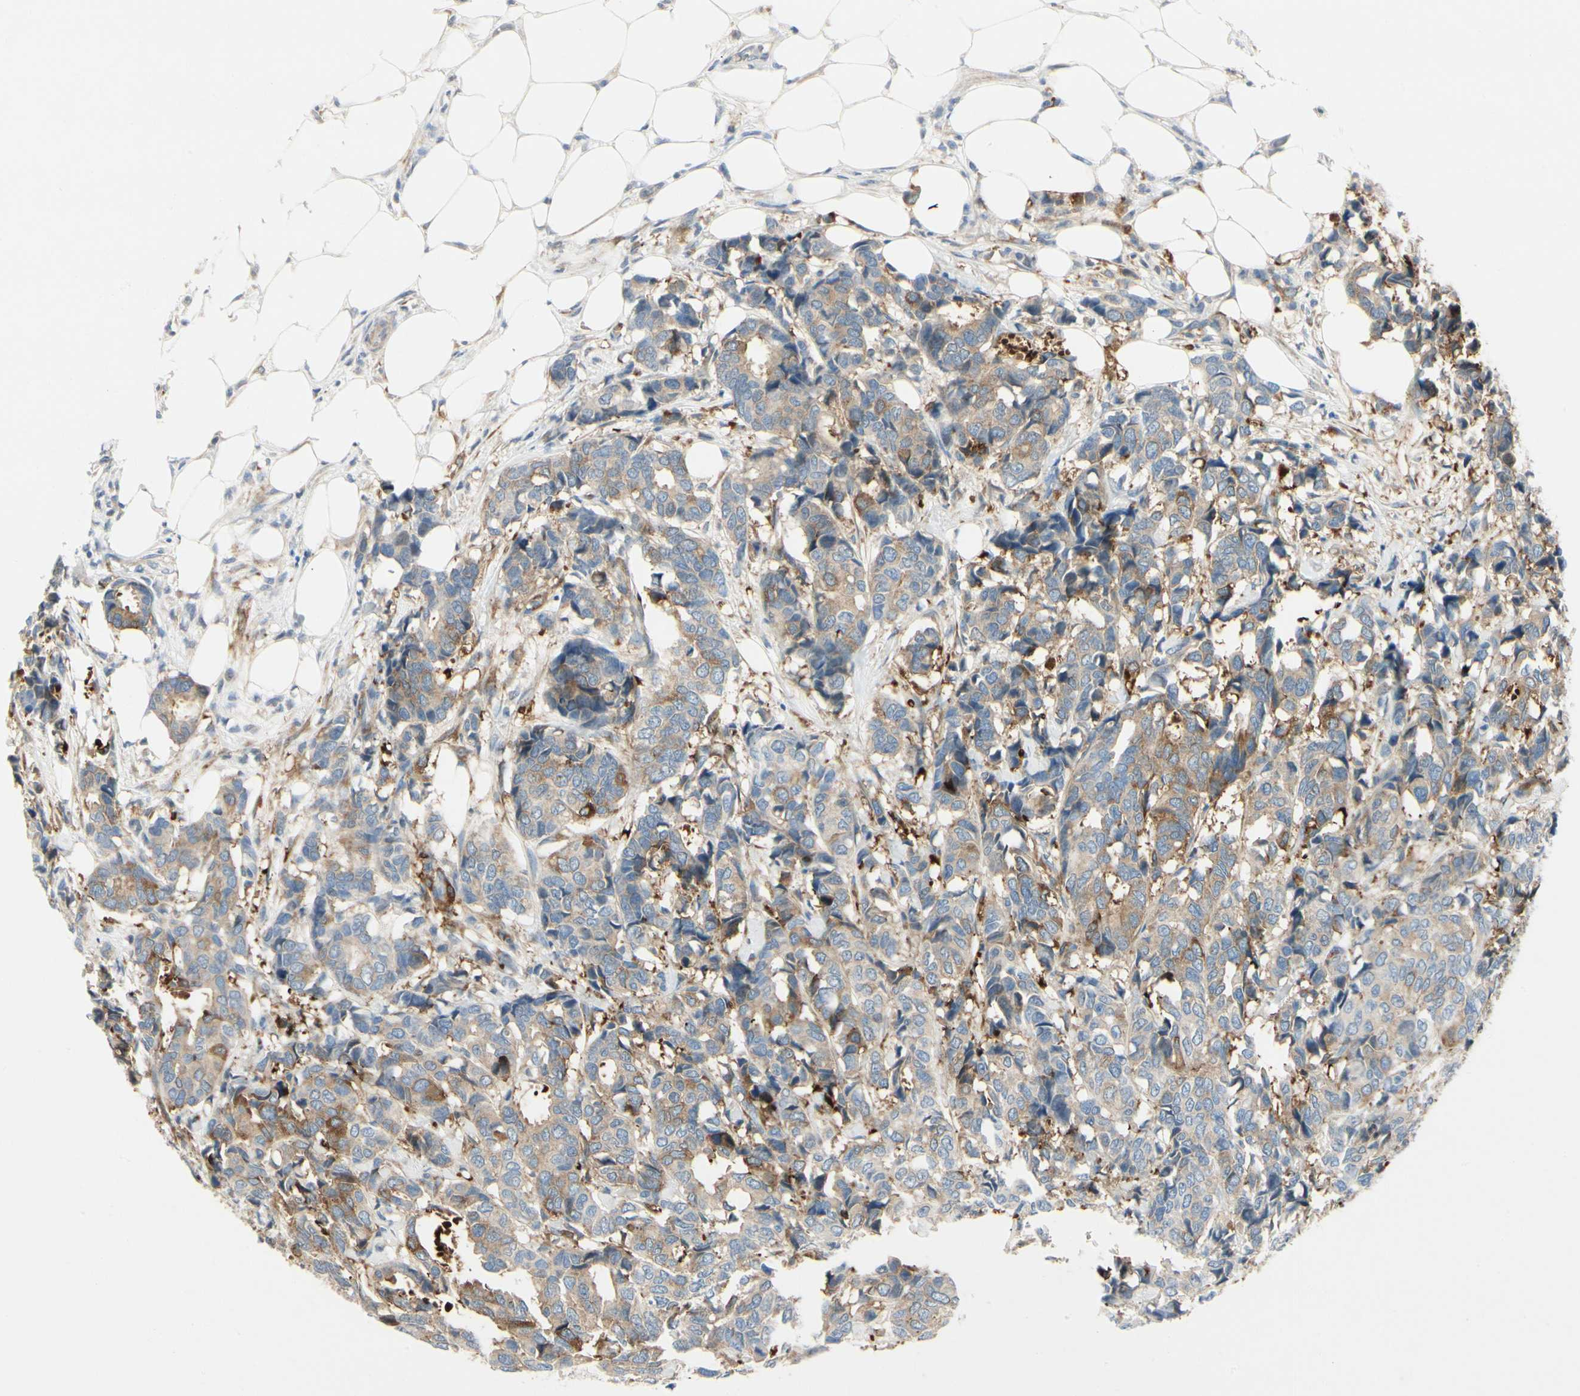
{"staining": {"intensity": "strong", "quantity": "25%-75%", "location": "cytoplasmic/membranous"}, "tissue": "breast cancer", "cell_type": "Tumor cells", "image_type": "cancer", "snomed": [{"axis": "morphology", "description": "Duct carcinoma"}, {"axis": "topography", "description": "Breast"}], "caption": "Tumor cells display strong cytoplasmic/membranous positivity in about 25%-75% of cells in invasive ductal carcinoma (breast). Nuclei are stained in blue.", "gene": "AMPH", "patient": {"sex": "female", "age": 87}}